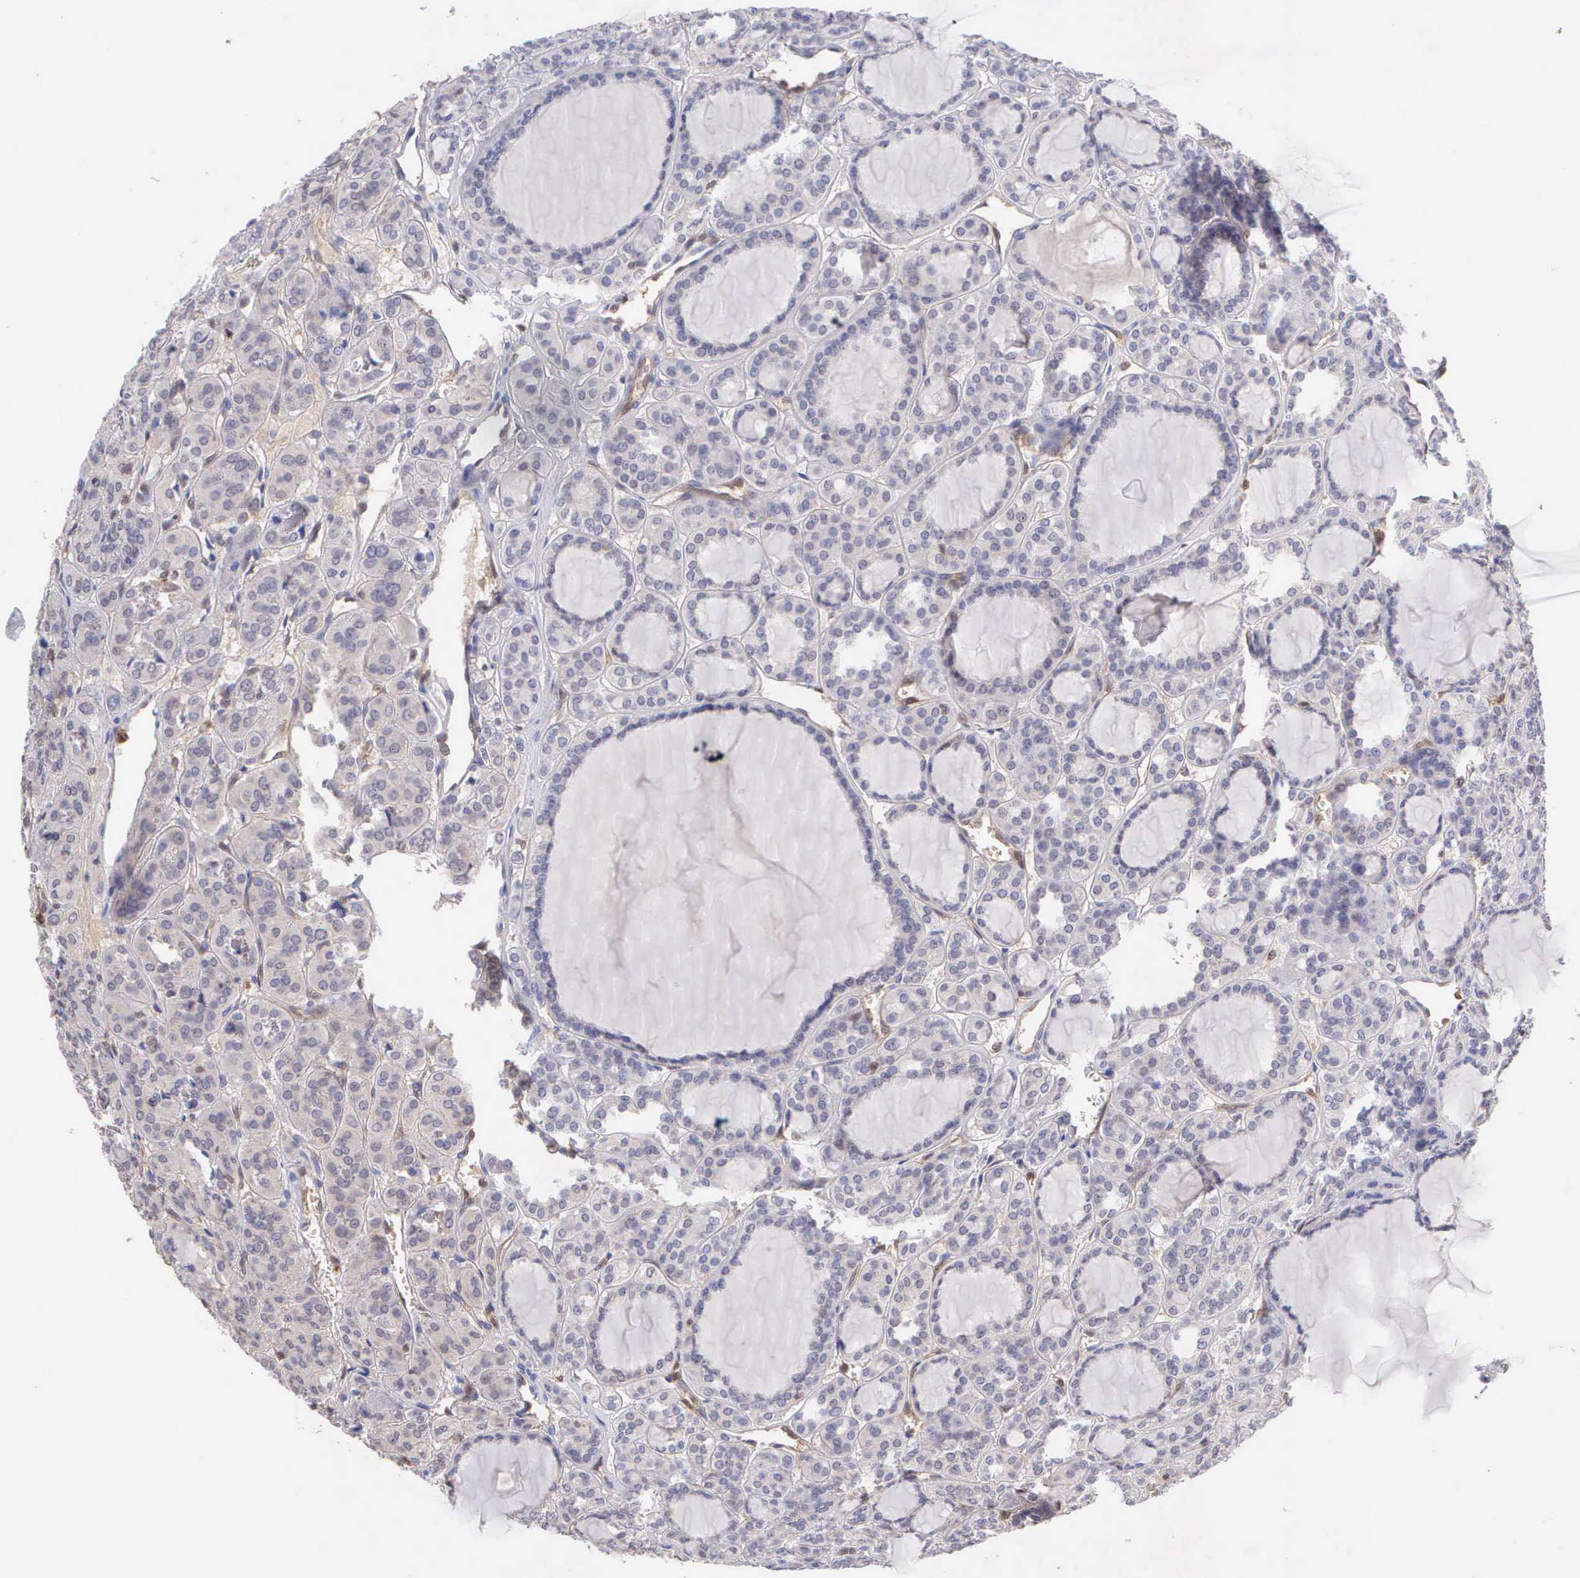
{"staining": {"intensity": "negative", "quantity": "none", "location": "none"}, "tissue": "thyroid cancer", "cell_type": "Tumor cells", "image_type": "cancer", "snomed": [{"axis": "morphology", "description": "Follicular adenoma carcinoma, NOS"}, {"axis": "topography", "description": "Thyroid gland"}], "caption": "There is no significant expression in tumor cells of follicular adenoma carcinoma (thyroid). (DAB (3,3'-diaminobenzidine) immunohistochemistry (IHC) with hematoxylin counter stain).", "gene": "BID", "patient": {"sex": "female", "age": 71}}